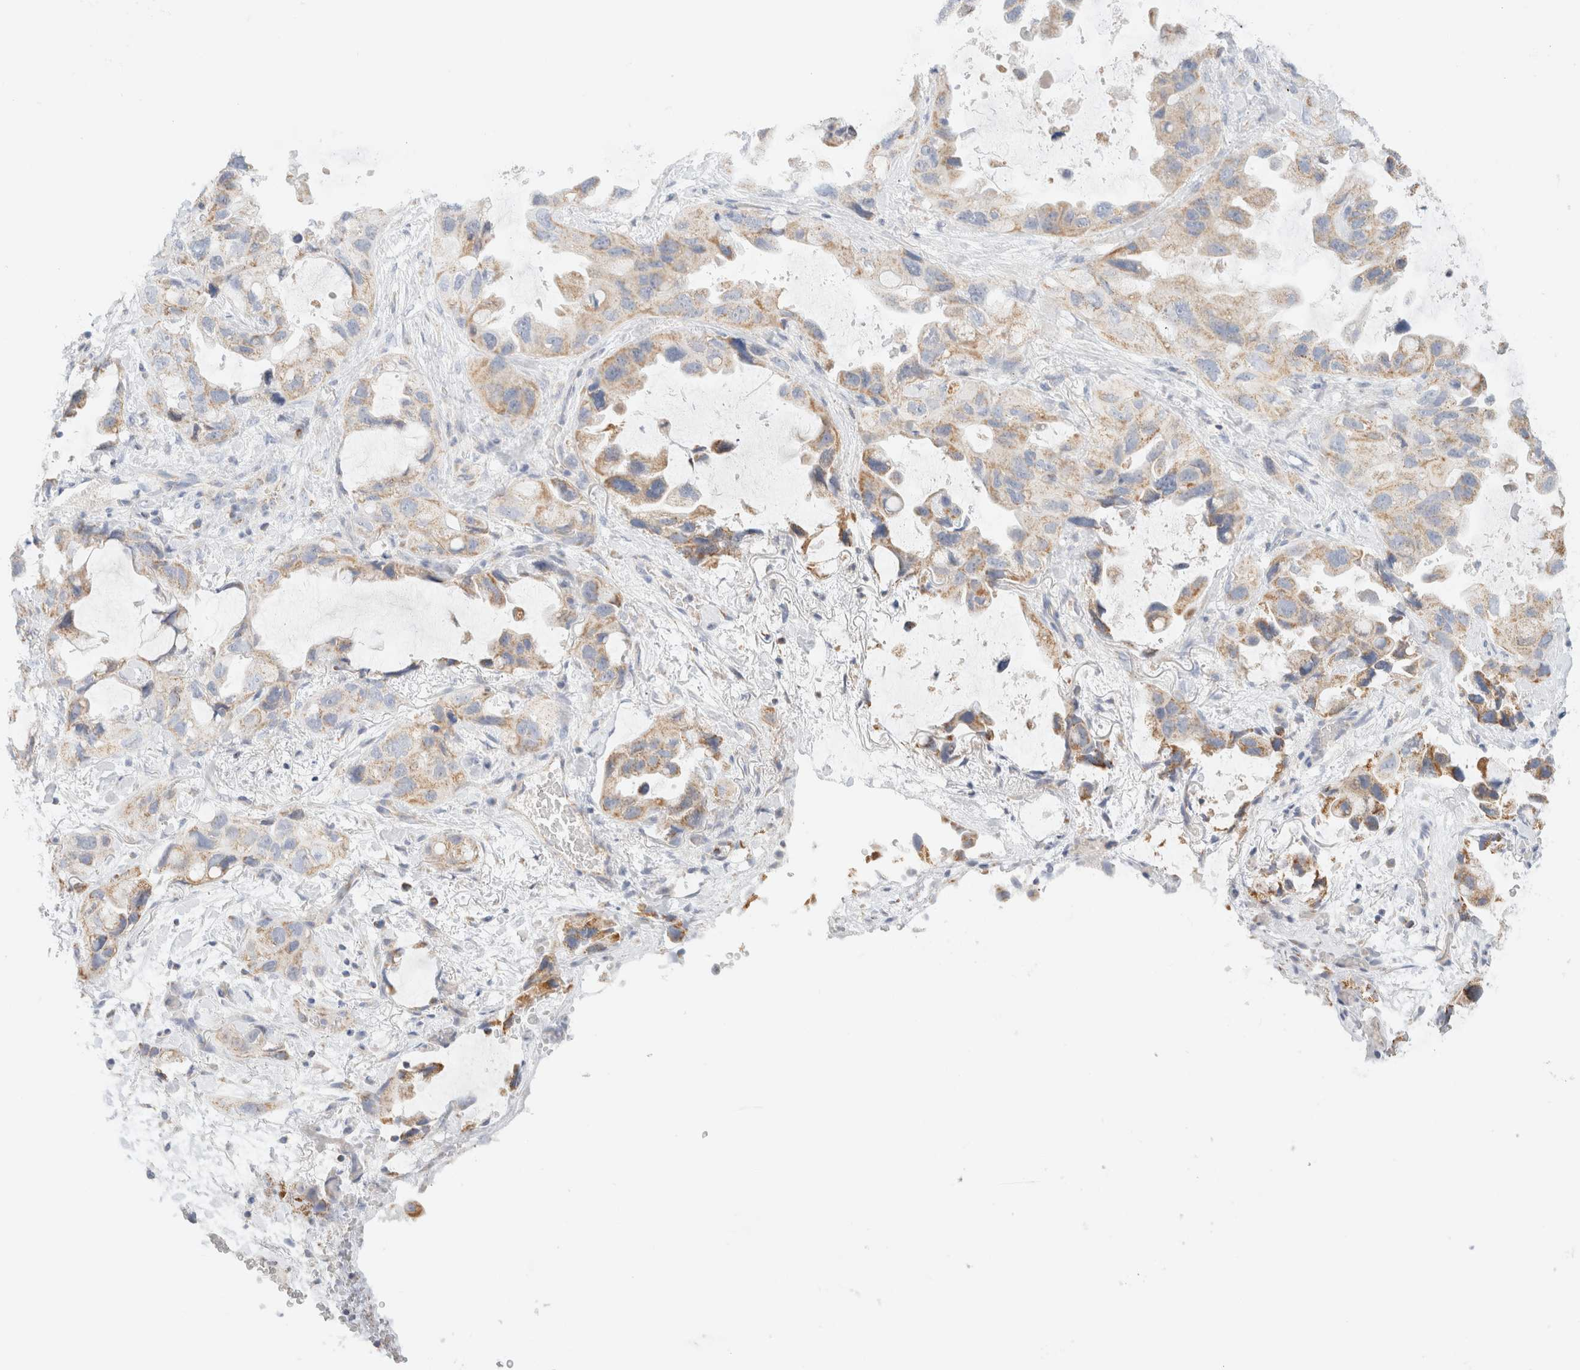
{"staining": {"intensity": "moderate", "quantity": "25%-75%", "location": "cytoplasmic/membranous"}, "tissue": "lung cancer", "cell_type": "Tumor cells", "image_type": "cancer", "snomed": [{"axis": "morphology", "description": "Squamous cell carcinoma, NOS"}, {"axis": "topography", "description": "Lung"}], "caption": "IHC image of human squamous cell carcinoma (lung) stained for a protein (brown), which displays medium levels of moderate cytoplasmic/membranous positivity in approximately 25%-75% of tumor cells.", "gene": "HDHD3", "patient": {"sex": "female", "age": 73}}